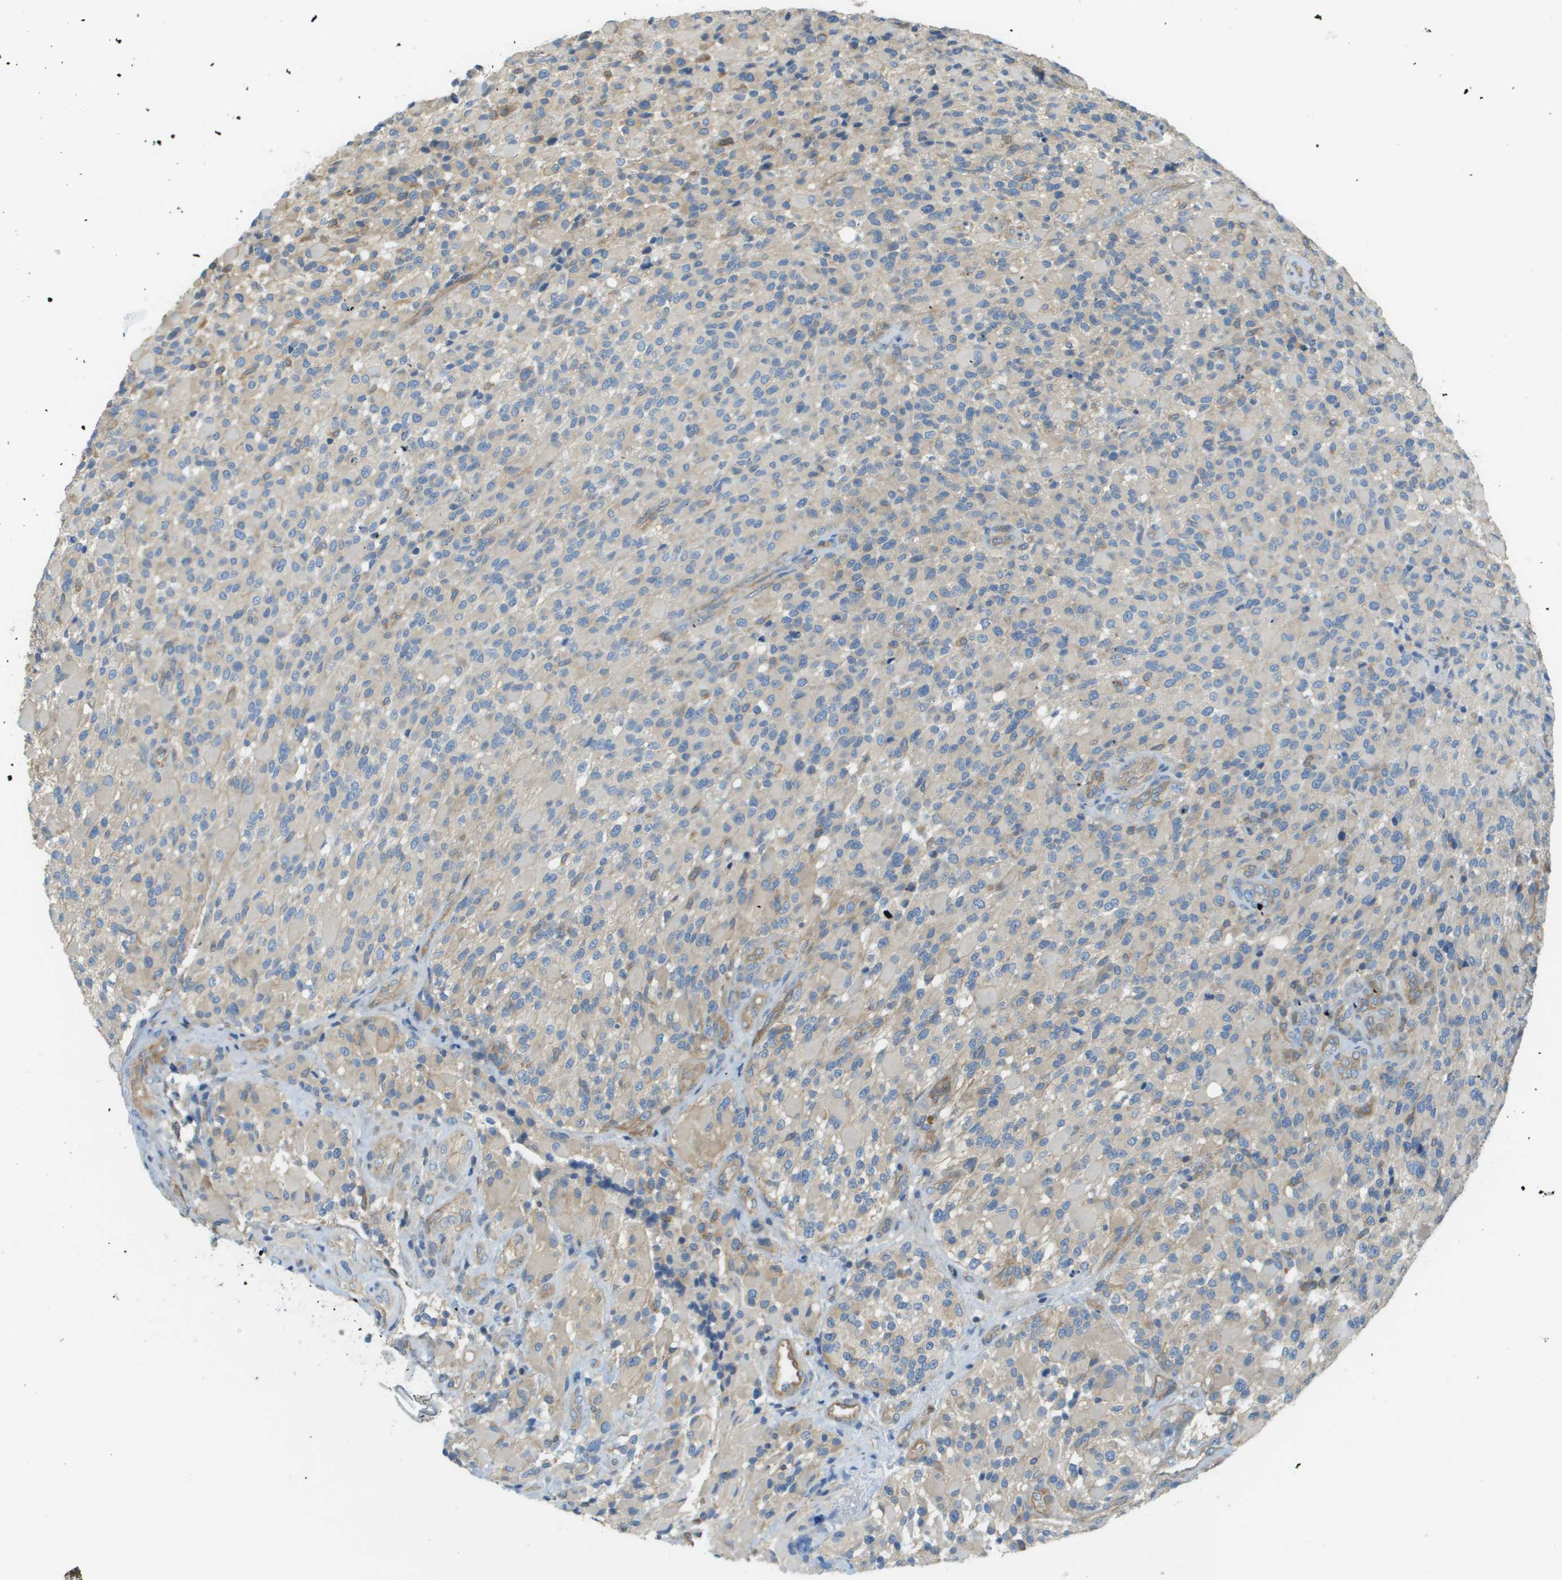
{"staining": {"intensity": "weak", "quantity": "<25%", "location": "cytoplasmic/membranous"}, "tissue": "glioma", "cell_type": "Tumor cells", "image_type": "cancer", "snomed": [{"axis": "morphology", "description": "Glioma, malignant, High grade"}, {"axis": "topography", "description": "Brain"}], "caption": "Immunohistochemistry (IHC) histopathology image of human malignant glioma (high-grade) stained for a protein (brown), which exhibits no staining in tumor cells.", "gene": "DNAJB11", "patient": {"sex": "male", "age": 71}}